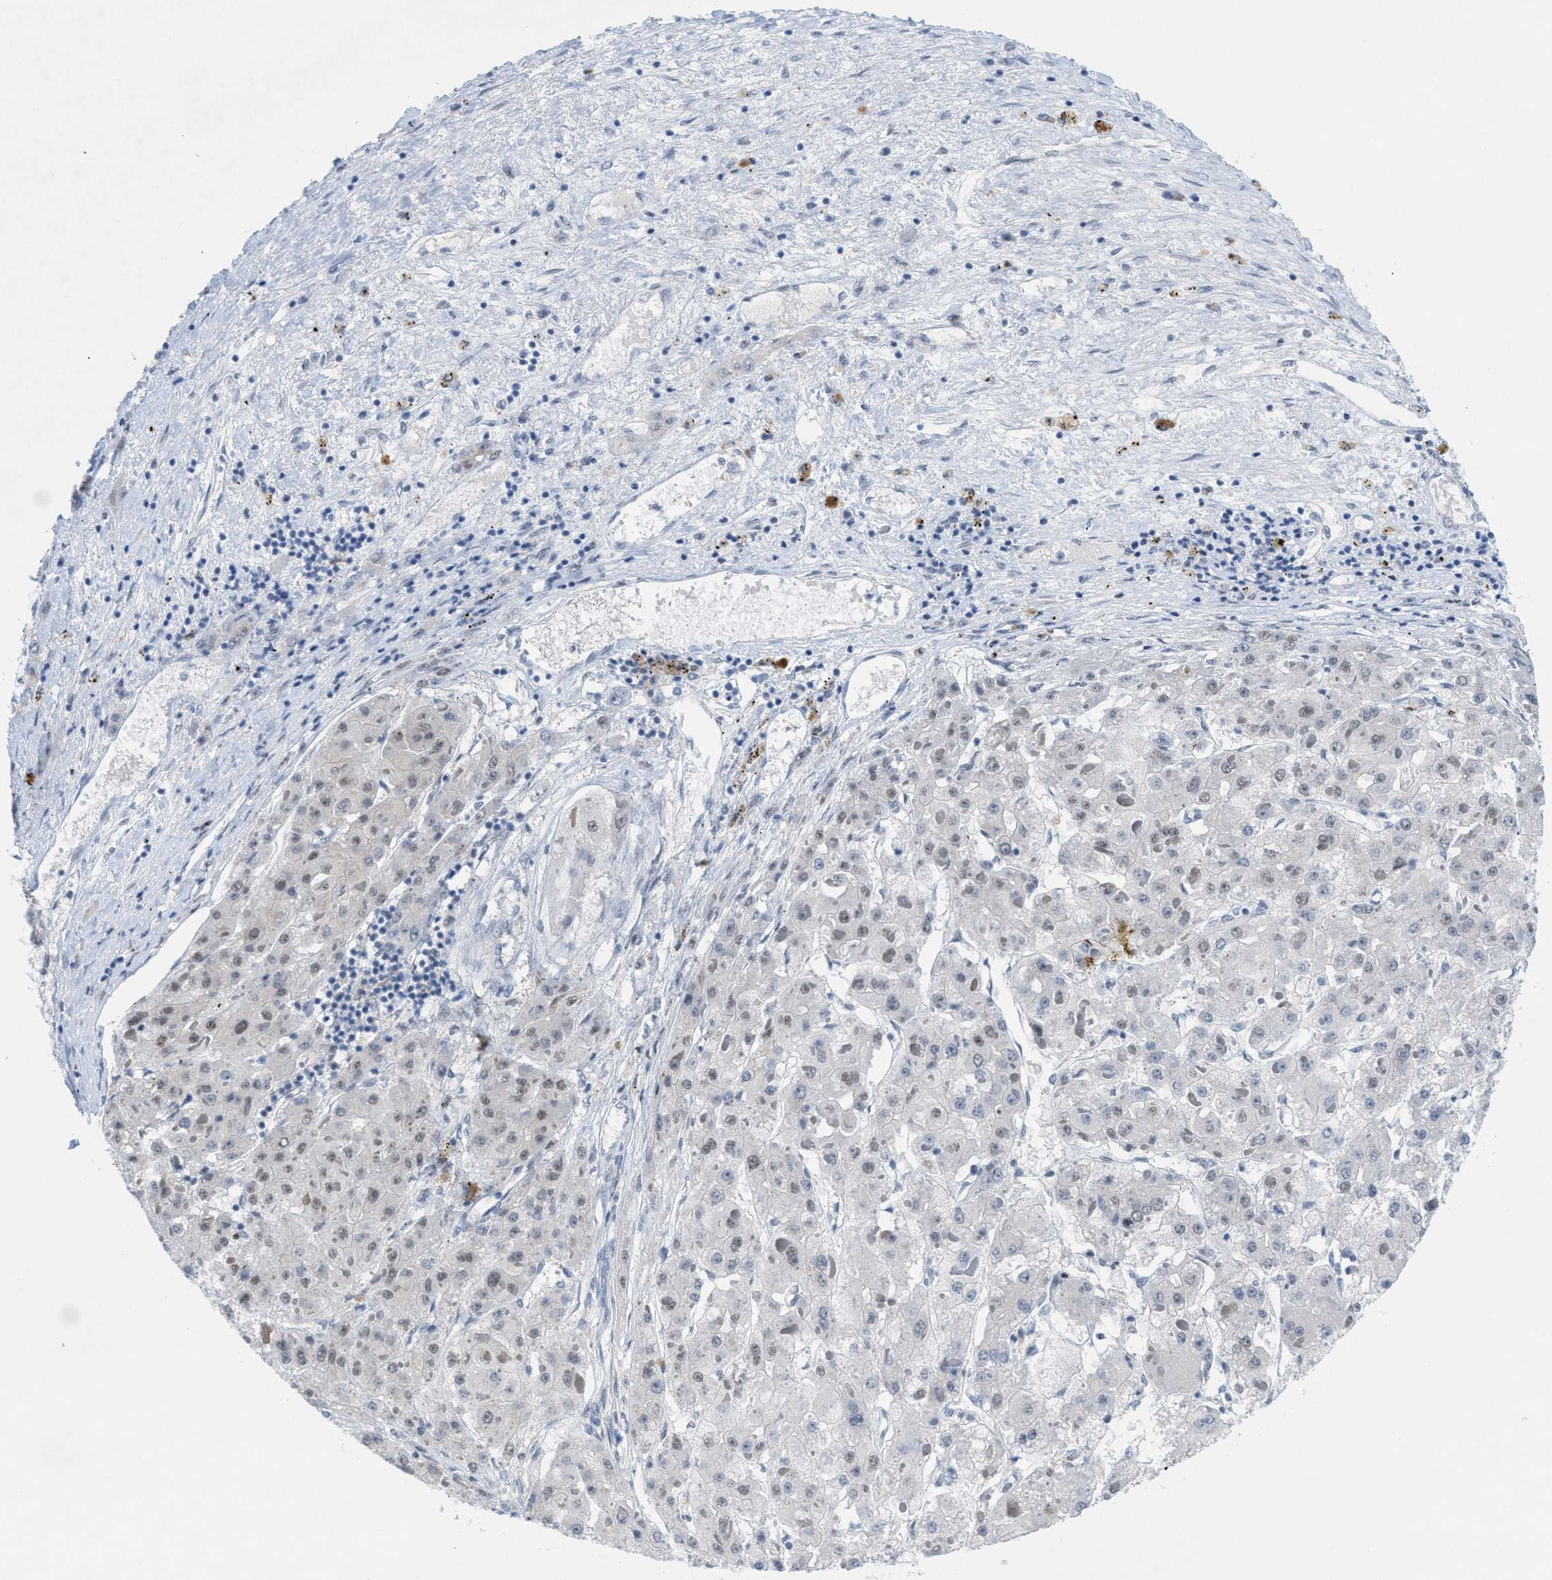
{"staining": {"intensity": "weak", "quantity": "25%-75%", "location": "nuclear"}, "tissue": "liver cancer", "cell_type": "Tumor cells", "image_type": "cancer", "snomed": [{"axis": "morphology", "description": "Carcinoma, Hepatocellular, NOS"}, {"axis": "topography", "description": "Liver"}], "caption": "IHC photomicrograph of human liver hepatocellular carcinoma stained for a protein (brown), which exhibits low levels of weak nuclear staining in approximately 25%-75% of tumor cells.", "gene": "WIPI2", "patient": {"sex": "female", "age": 73}}